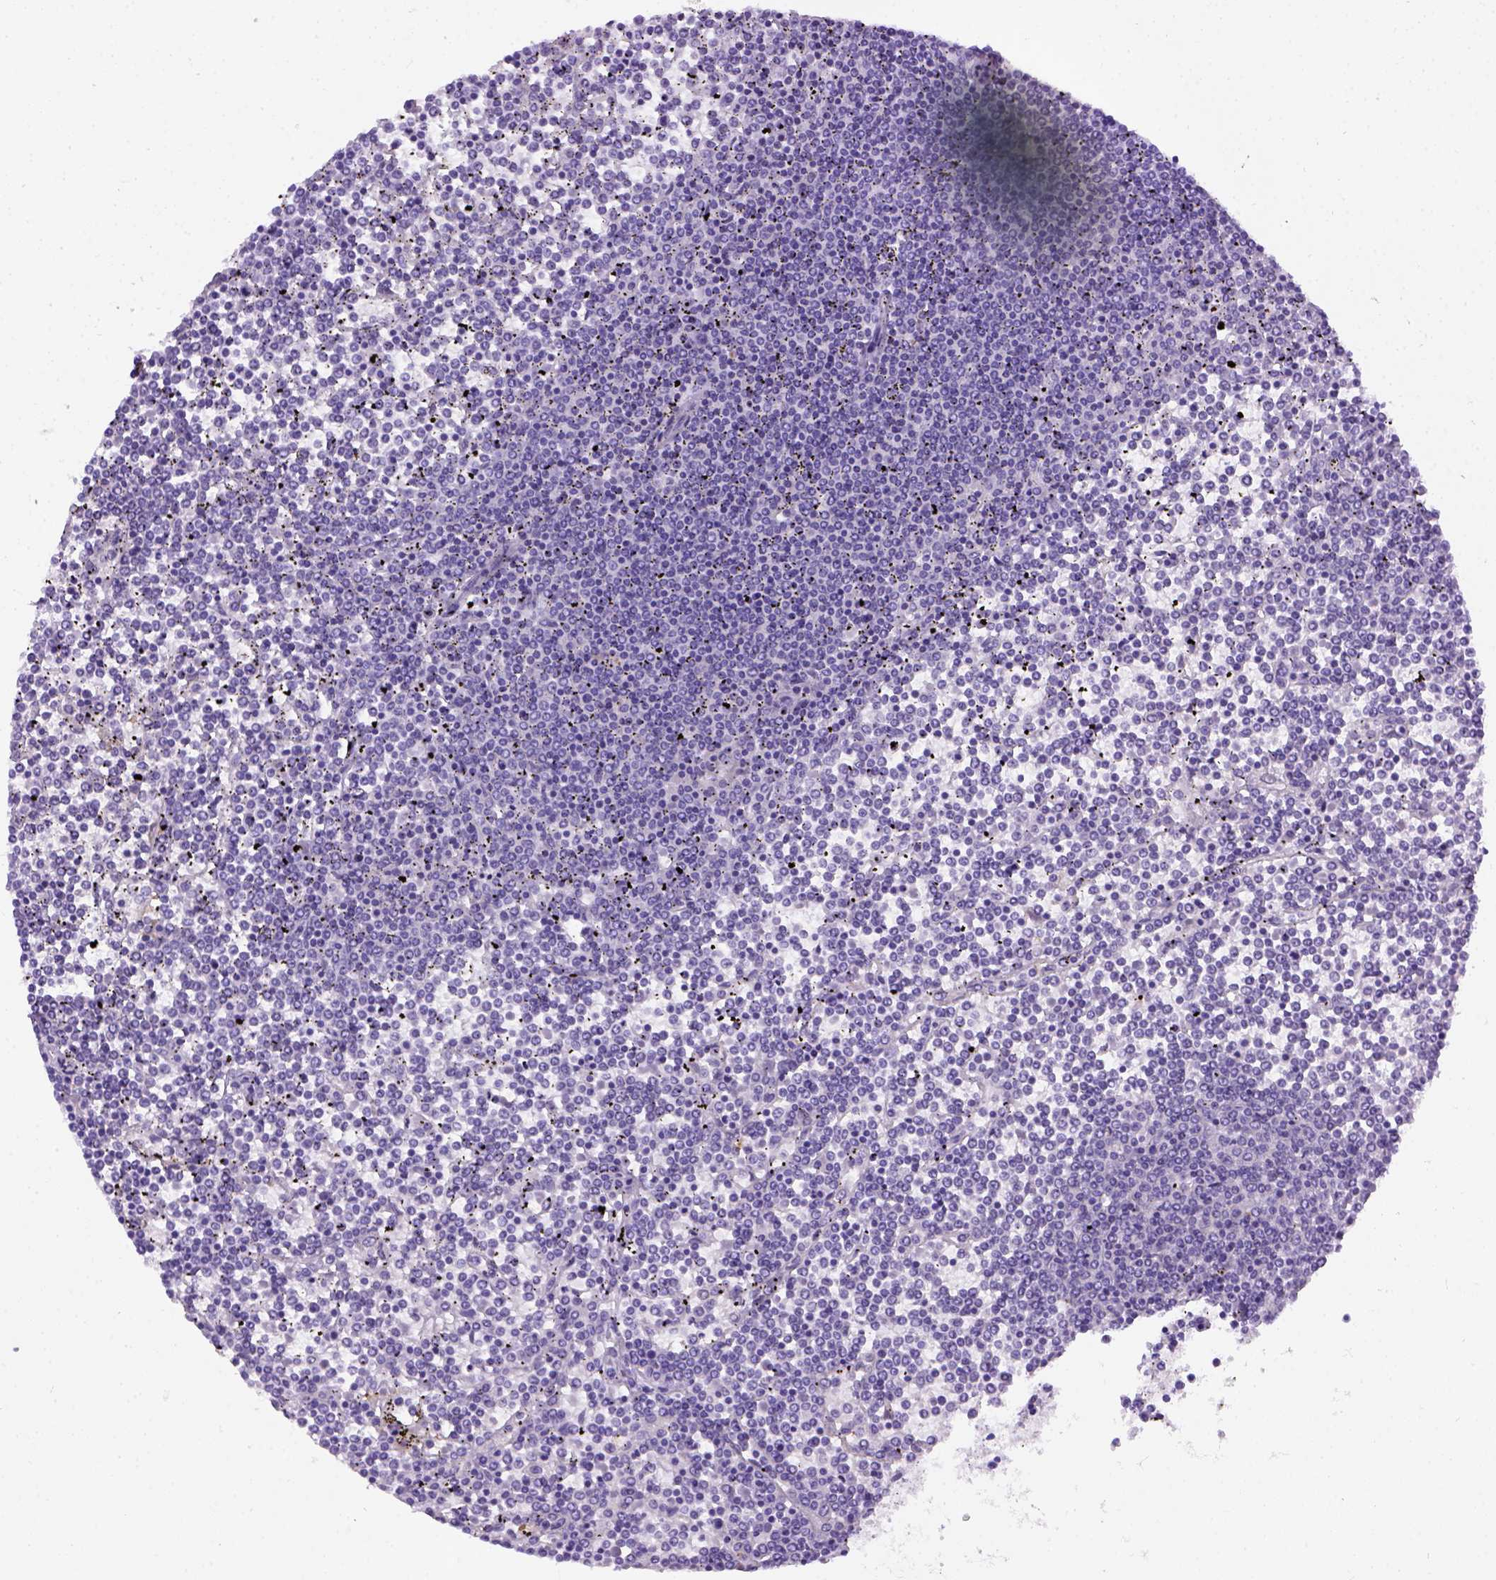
{"staining": {"intensity": "negative", "quantity": "none", "location": "none"}, "tissue": "lymphoma", "cell_type": "Tumor cells", "image_type": "cancer", "snomed": [{"axis": "morphology", "description": "Malignant lymphoma, non-Hodgkin's type, Low grade"}, {"axis": "topography", "description": "Spleen"}], "caption": "Tumor cells show no significant positivity in lymphoma. Nuclei are stained in blue.", "gene": "FAM184B", "patient": {"sex": "female", "age": 19}}